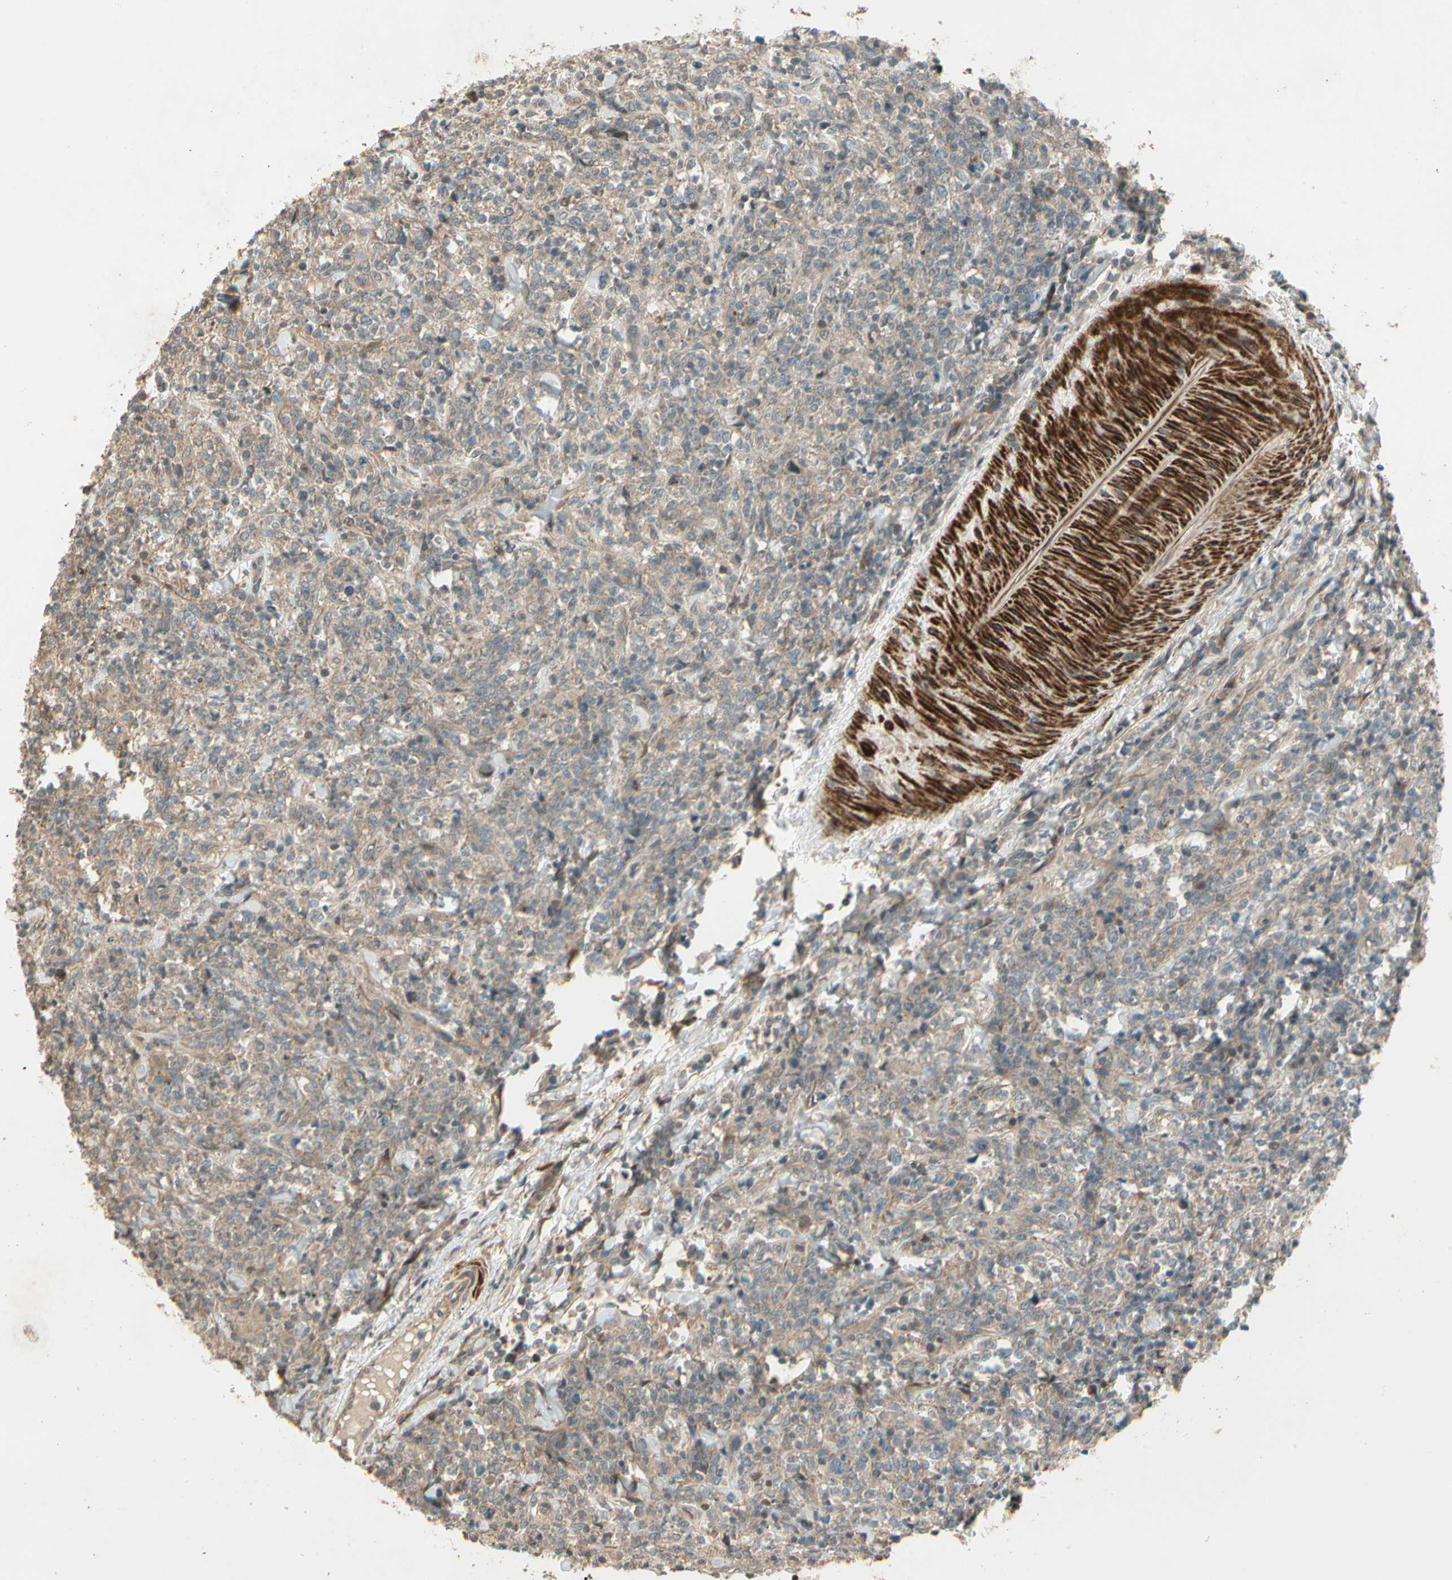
{"staining": {"intensity": "weak", "quantity": ">75%", "location": "cytoplasmic/membranous"}, "tissue": "lymphoma", "cell_type": "Tumor cells", "image_type": "cancer", "snomed": [{"axis": "morphology", "description": "Malignant lymphoma, non-Hodgkin's type, High grade"}, {"axis": "topography", "description": "Soft tissue"}], "caption": "DAB immunohistochemical staining of high-grade malignant lymphoma, non-Hodgkin's type displays weak cytoplasmic/membranous protein expression in approximately >75% of tumor cells.", "gene": "ACVR1", "patient": {"sex": "male", "age": 18}}